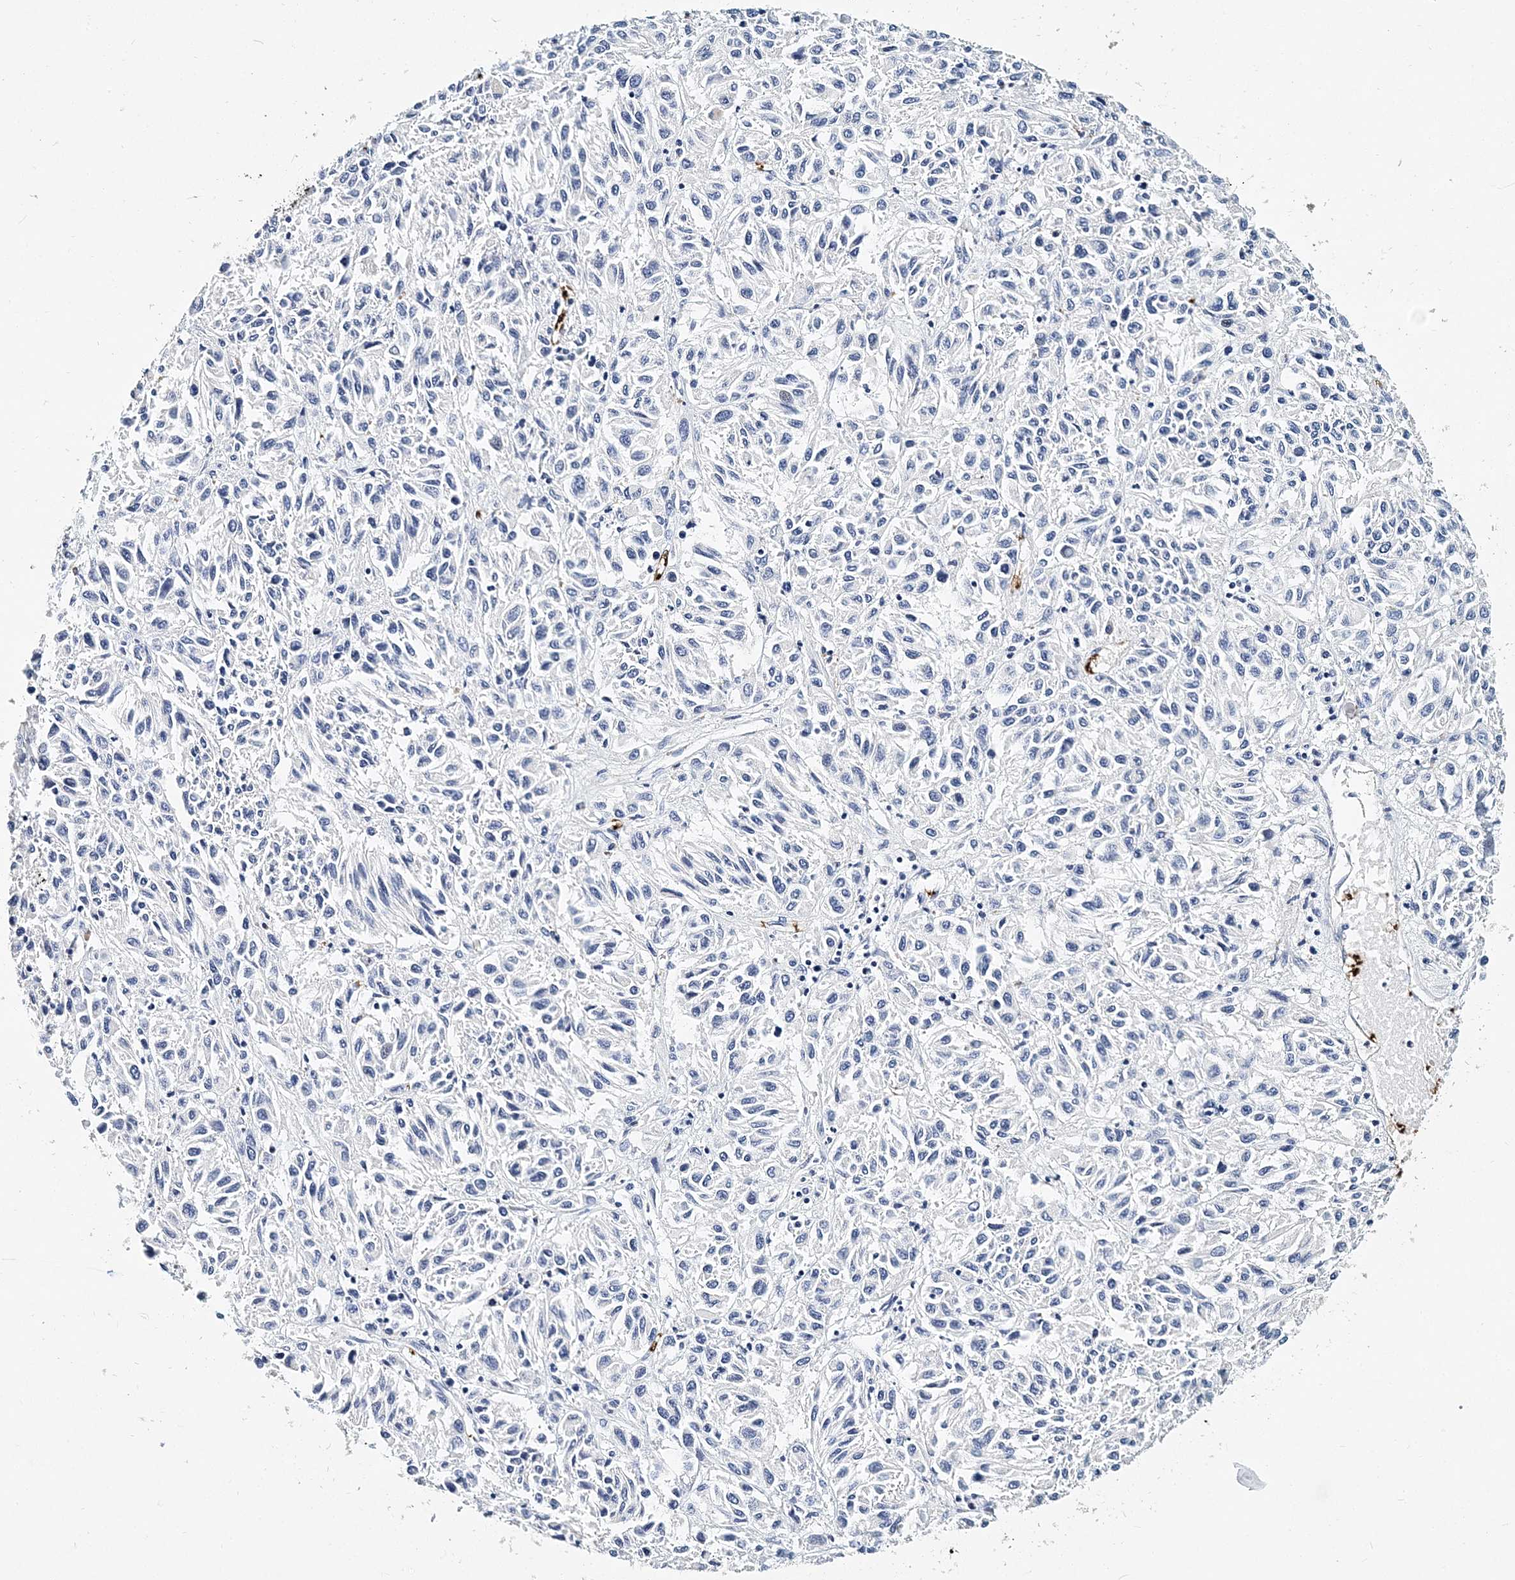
{"staining": {"intensity": "negative", "quantity": "none", "location": "none"}, "tissue": "melanoma", "cell_type": "Tumor cells", "image_type": "cancer", "snomed": [{"axis": "morphology", "description": "Malignant melanoma, Metastatic site"}, {"axis": "topography", "description": "Lung"}], "caption": "A high-resolution photomicrograph shows immunohistochemistry staining of melanoma, which reveals no significant positivity in tumor cells. The staining was performed using DAB to visualize the protein expression in brown, while the nuclei were stained in blue with hematoxylin (Magnification: 20x).", "gene": "ITGA2B", "patient": {"sex": "male", "age": 64}}